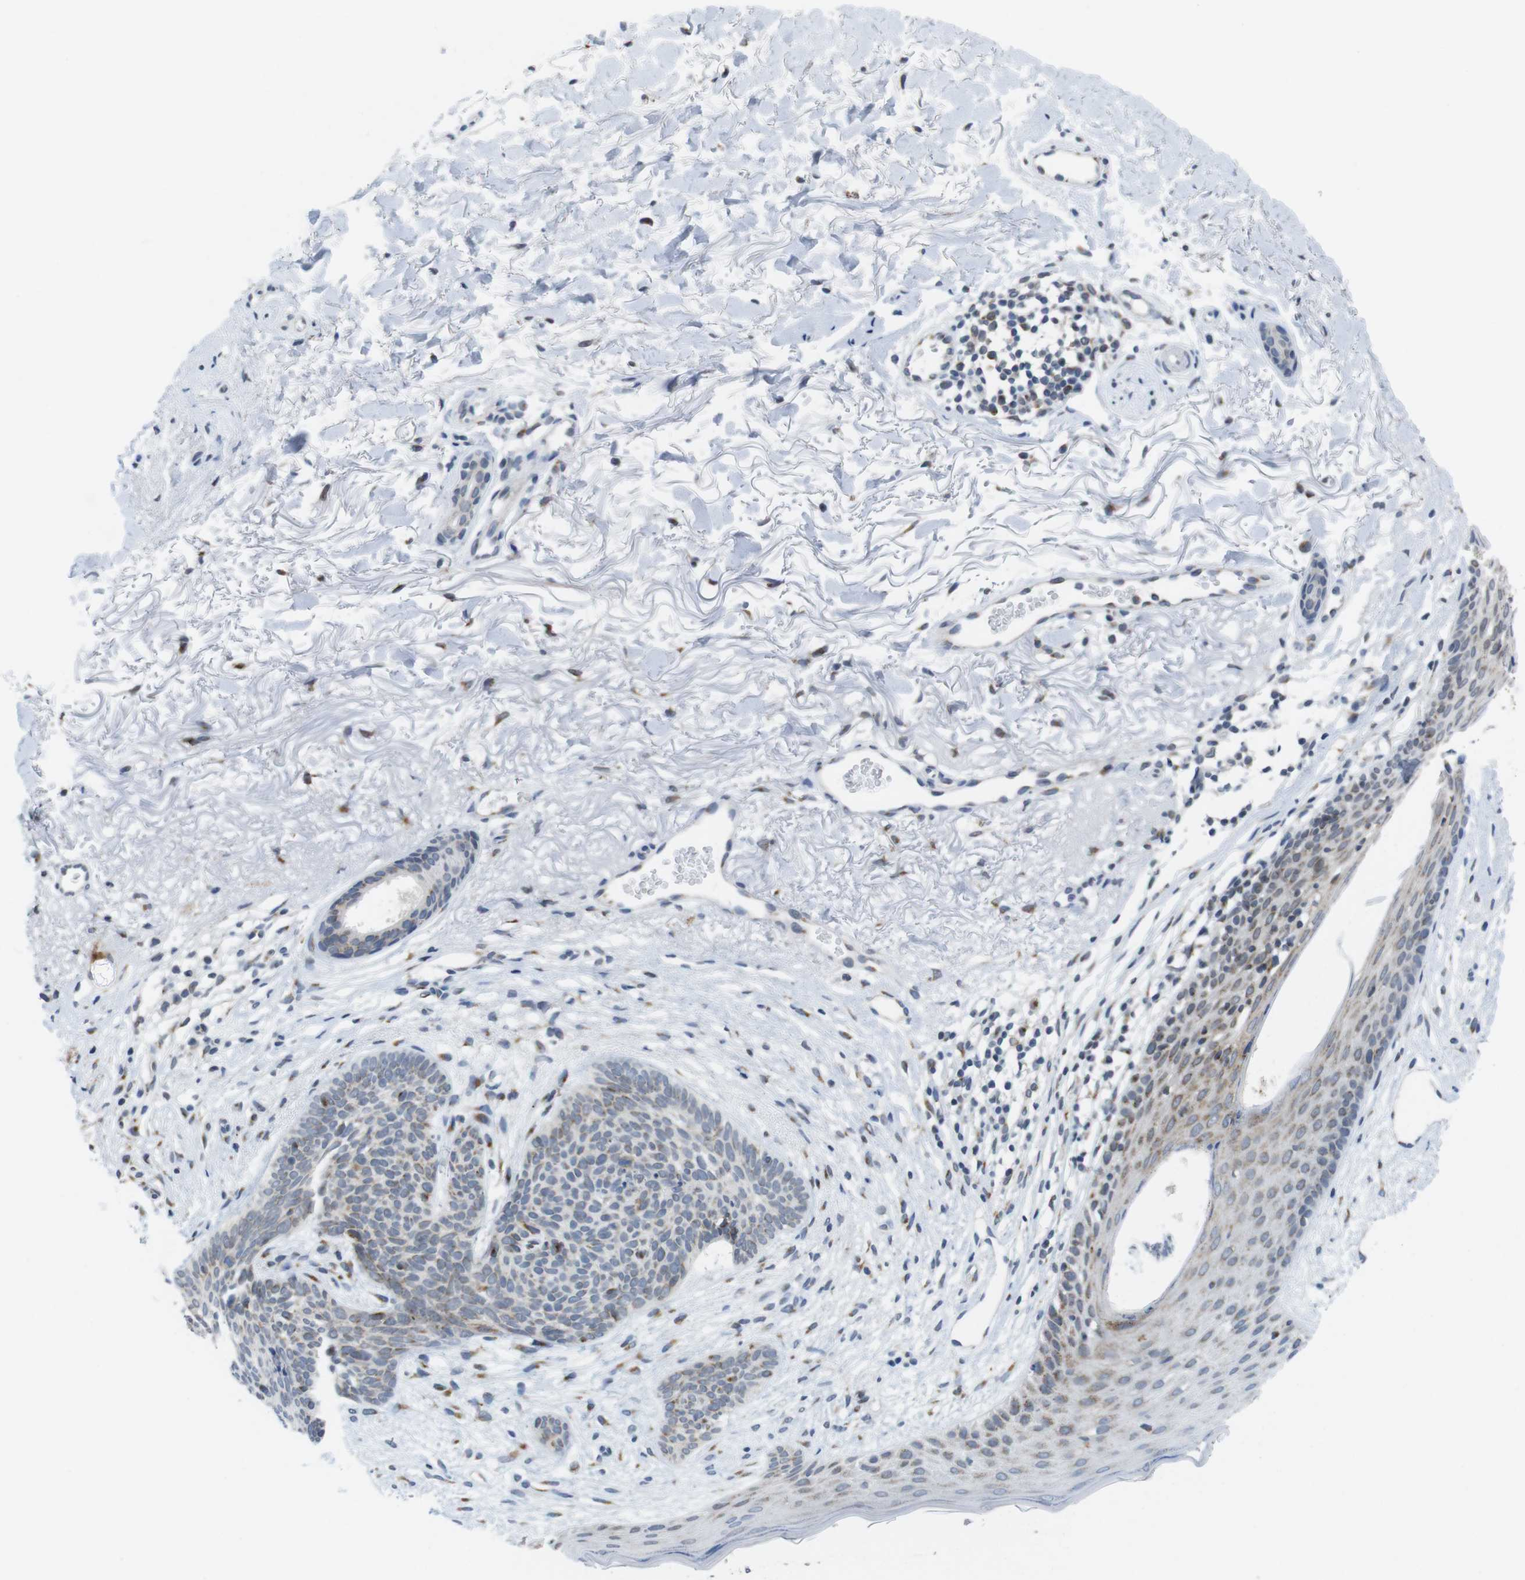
{"staining": {"intensity": "negative", "quantity": "none", "location": "none"}, "tissue": "skin cancer", "cell_type": "Tumor cells", "image_type": "cancer", "snomed": [{"axis": "morphology", "description": "Normal tissue, NOS"}, {"axis": "morphology", "description": "Basal cell carcinoma"}, {"axis": "topography", "description": "Skin"}], "caption": "Protein analysis of basal cell carcinoma (skin) reveals no significant positivity in tumor cells. (Stains: DAB (3,3'-diaminobenzidine) immunohistochemistry (IHC) with hematoxylin counter stain, Microscopy: brightfield microscopy at high magnification).", "gene": "ERGIC3", "patient": {"sex": "female", "age": 70}}